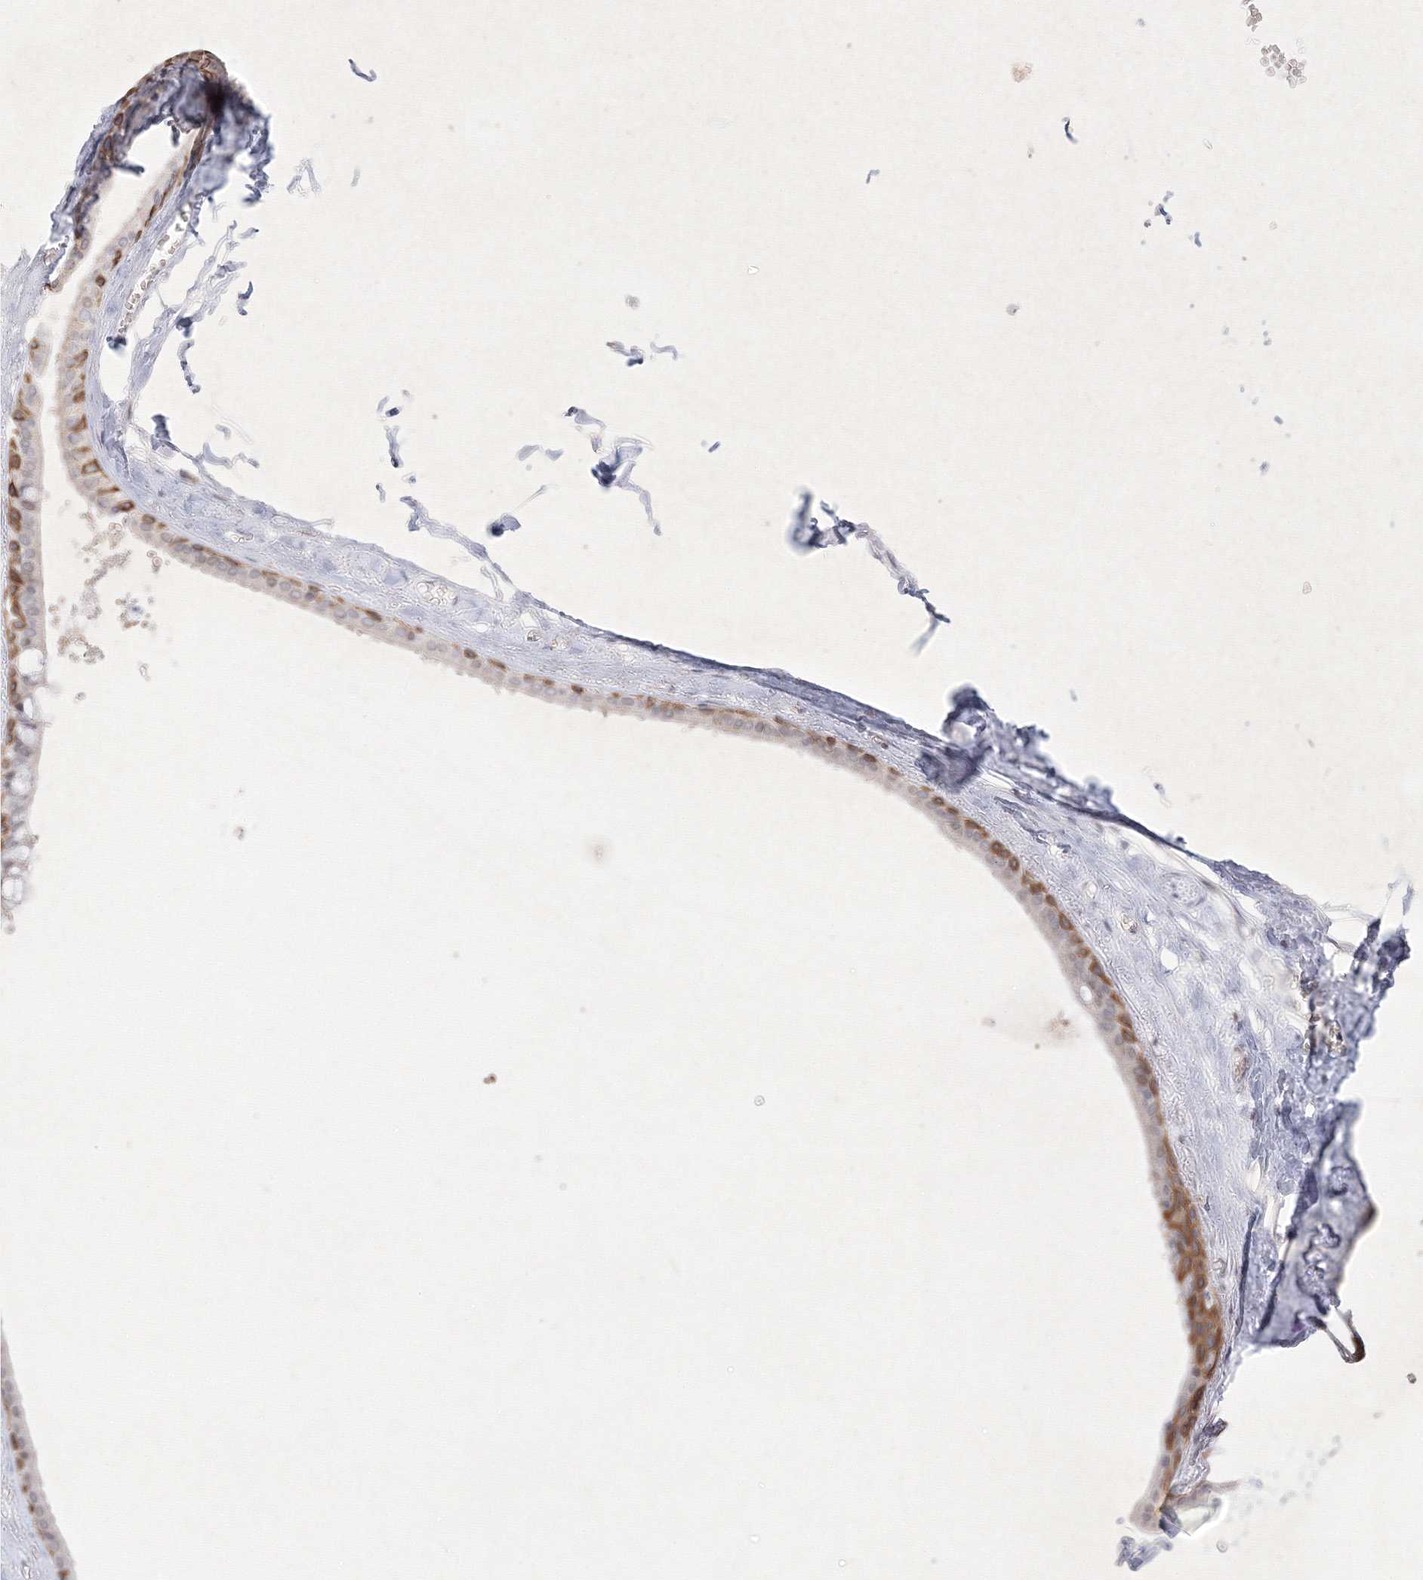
{"staining": {"intensity": "weak", "quantity": ">75%", "location": "cytoplasmic/membranous"}, "tissue": "soft tissue", "cell_type": "Chondrocytes", "image_type": "normal", "snomed": [{"axis": "morphology", "description": "Normal tissue, NOS"}, {"axis": "morphology", "description": "Inflammation, NOS"}, {"axis": "topography", "description": "Salivary gland"}, {"axis": "topography", "description": "Peripheral nerve tissue"}], "caption": "This is a histology image of immunohistochemistry (IHC) staining of unremarkable soft tissue, which shows weak positivity in the cytoplasmic/membranous of chondrocytes.", "gene": "NXPE3", "patient": {"sex": "female", "age": 75}}